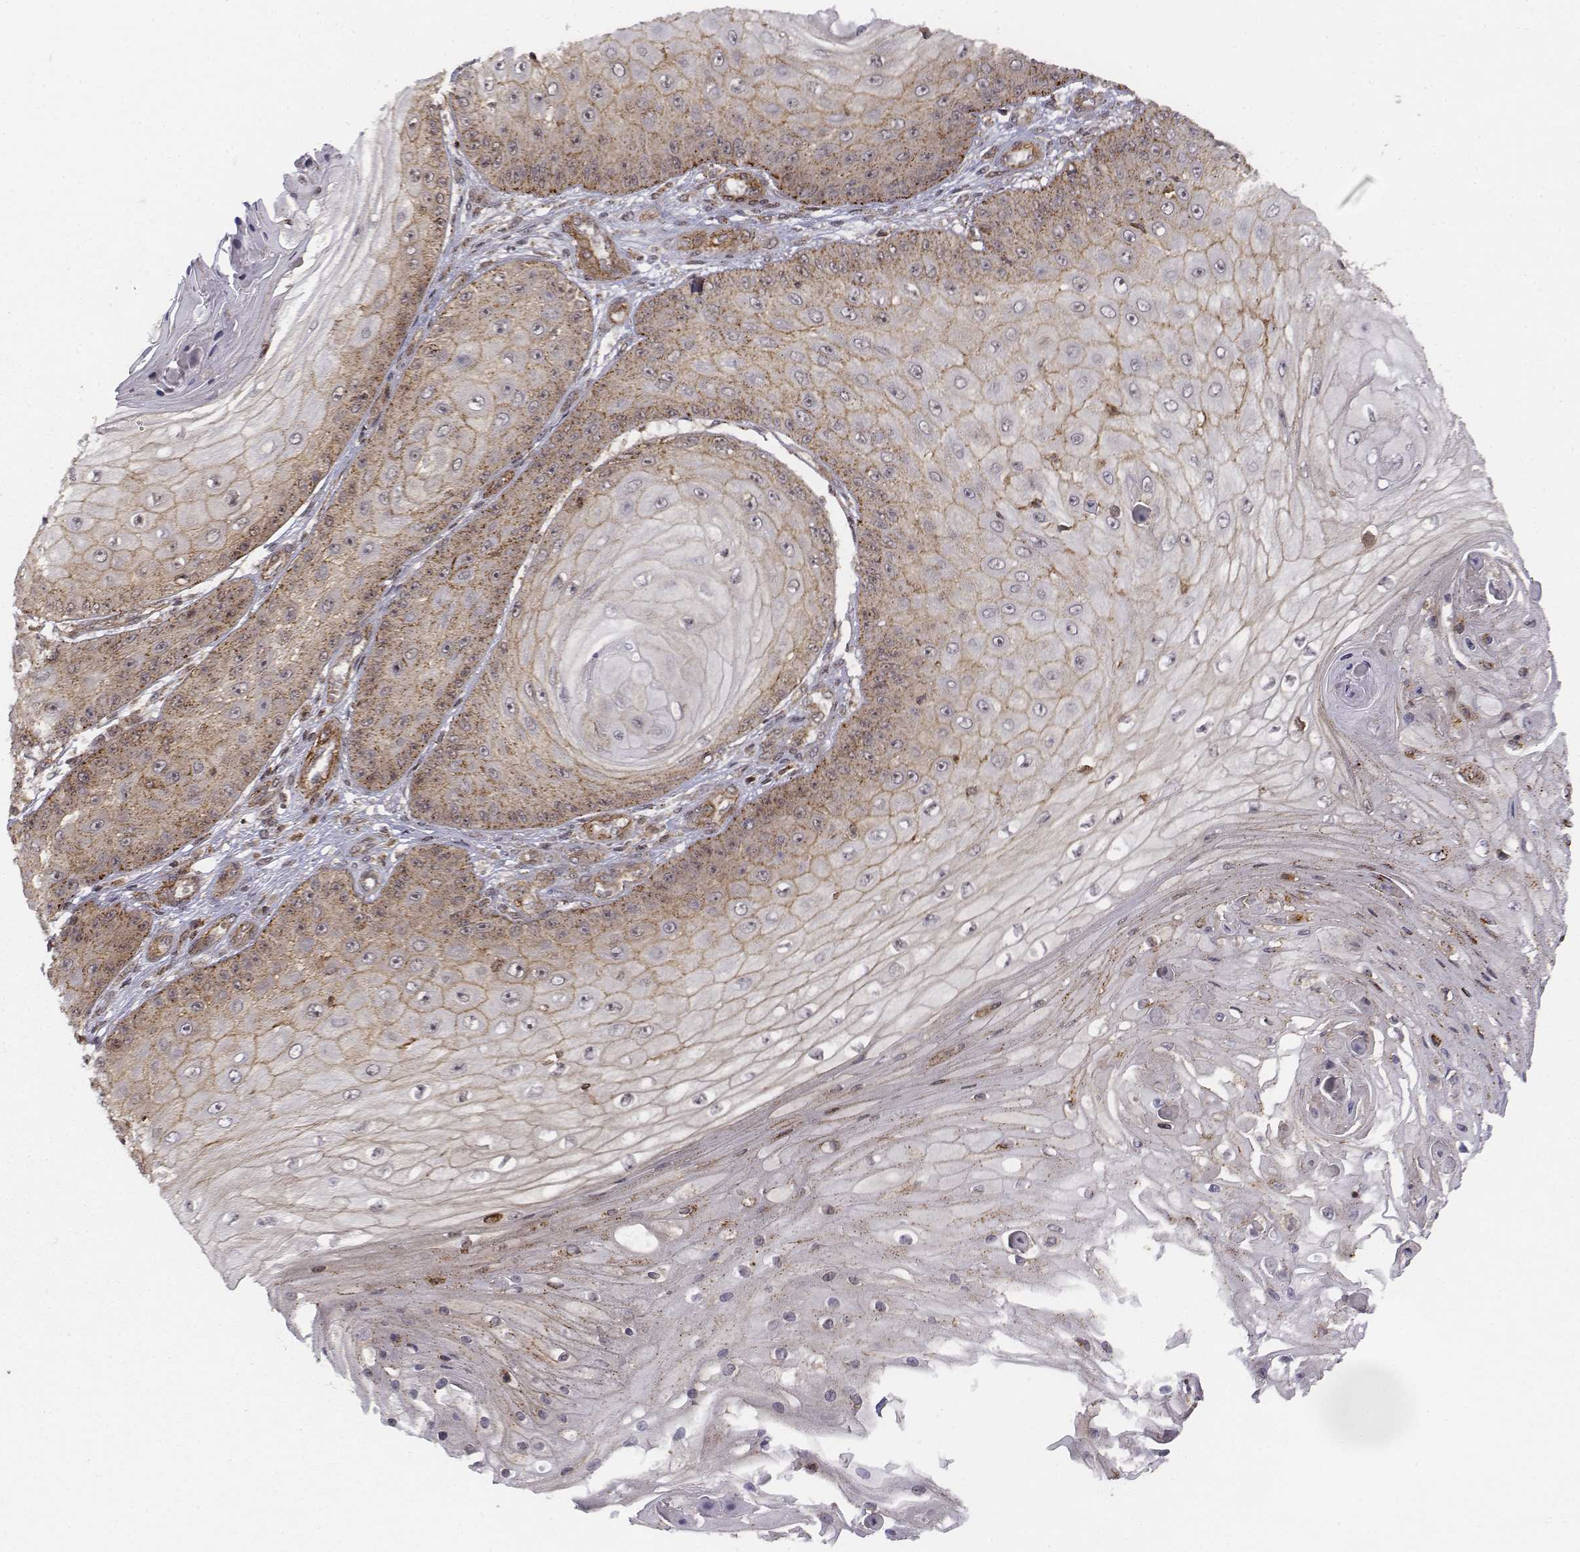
{"staining": {"intensity": "weak", "quantity": ">75%", "location": "cytoplasmic/membranous,nuclear"}, "tissue": "skin cancer", "cell_type": "Tumor cells", "image_type": "cancer", "snomed": [{"axis": "morphology", "description": "Squamous cell carcinoma, NOS"}, {"axis": "topography", "description": "Skin"}], "caption": "Weak cytoplasmic/membranous and nuclear protein positivity is seen in about >75% of tumor cells in skin squamous cell carcinoma.", "gene": "ZFYVE19", "patient": {"sex": "male", "age": 70}}